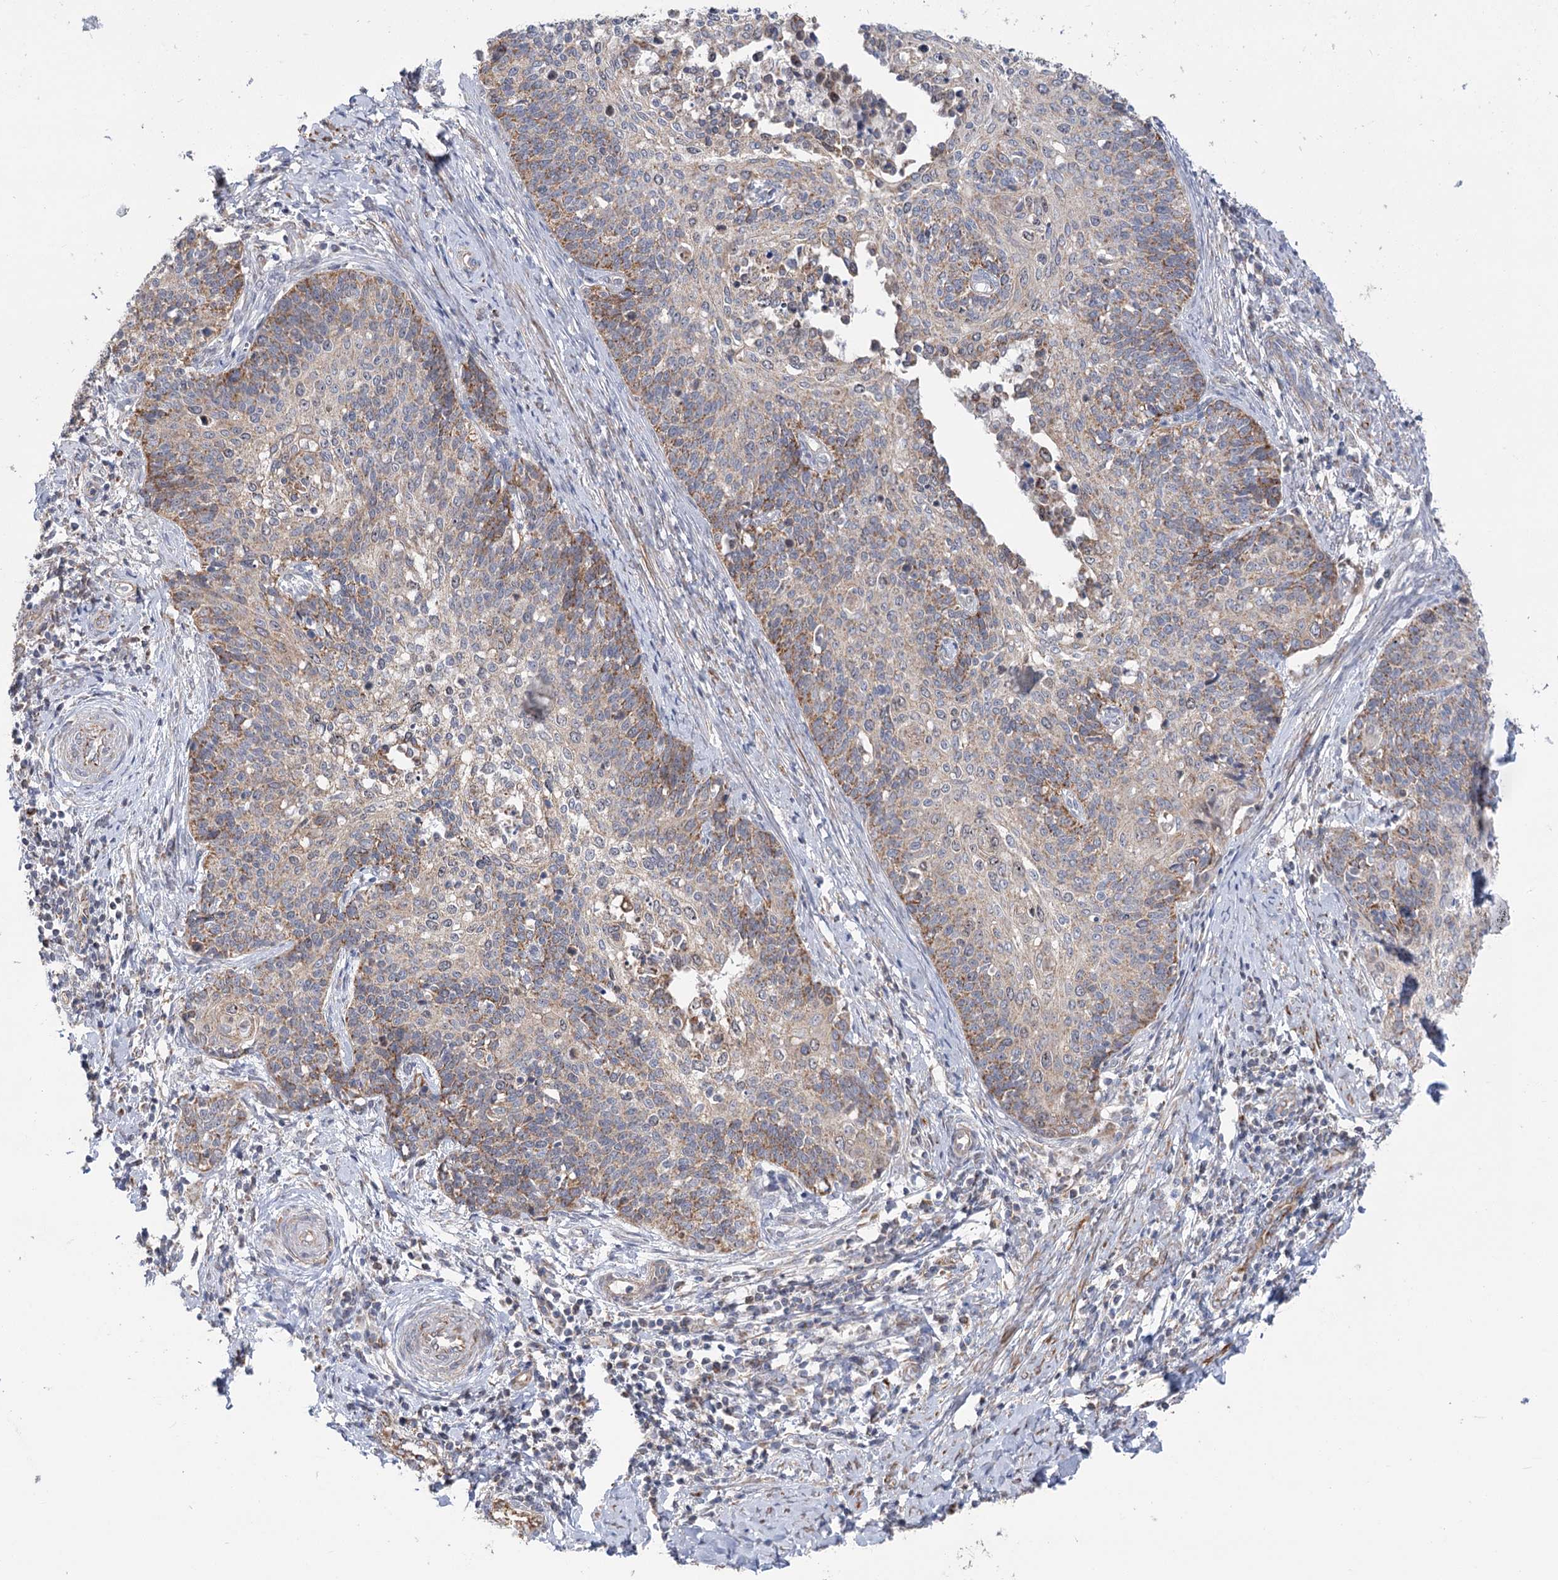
{"staining": {"intensity": "moderate", "quantity": "<25%", "location": "cytoplasmic/membranous"}, "tissue": "cervical cancer", "cell_type": "Tumor cells", "image_type": "cancer", "snomed": [{"axis": "morphology", "description": "Squamous cell carcinoma, NOS"}, {"axis": "topography", "description": "Cervix"}], "caption": "Tumor cells display moderate cytoplasmic/membranous staining in about <25% of cells in cervical cancer (squamous cell carcinoma).", "gene": "ECHDC3", "patient": {"sex": "female", "age": 39}}